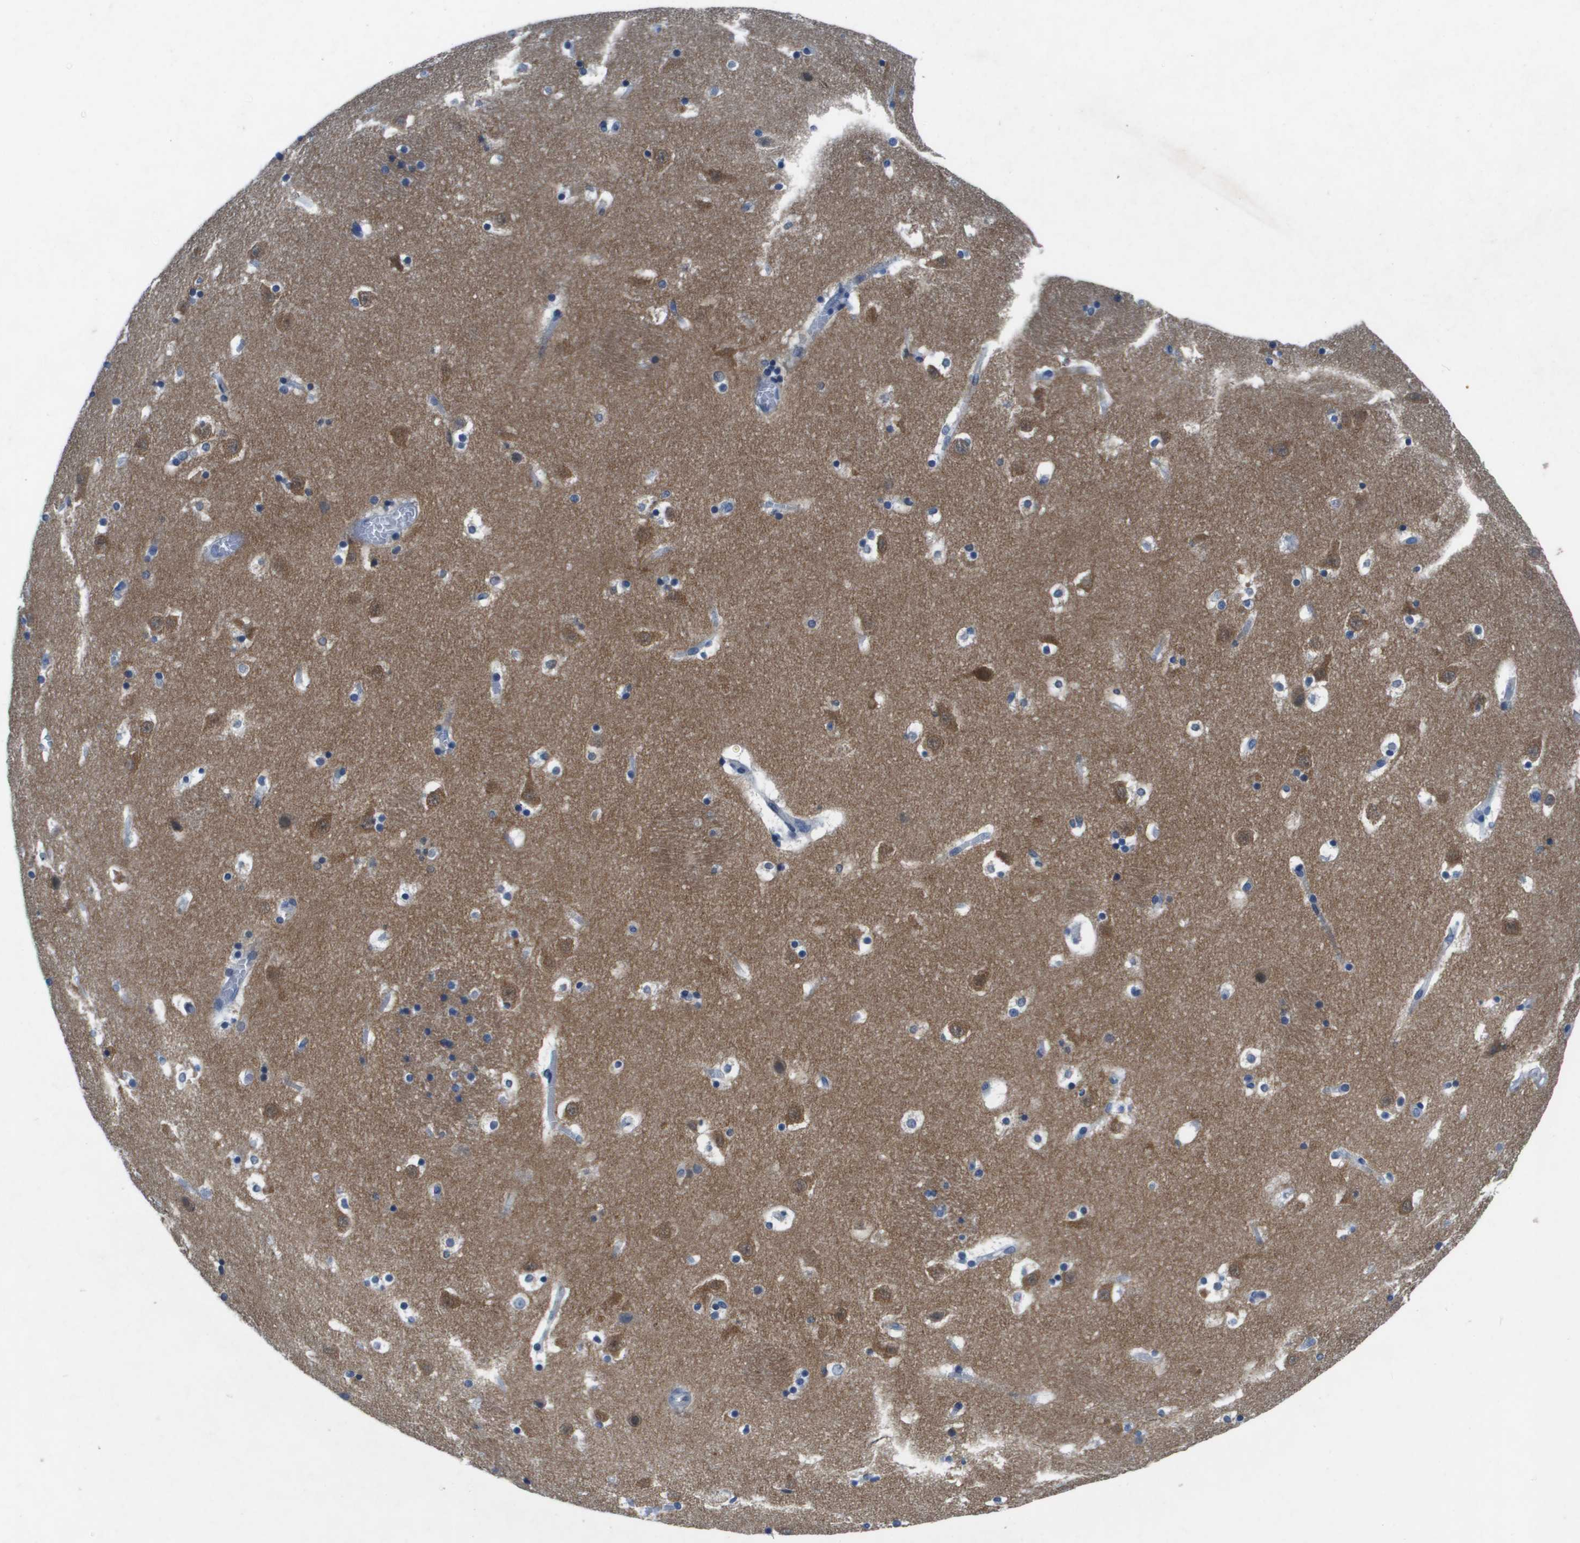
{"staining": {"intensity": "negative", "quantity": "none", "location": "none"}, "tissue": "caudate", "cell_type": "Glial cells", "image_type": "normal", "snomed": [{"axis": "morphology", "description": "Normal tissue, NOS"}, {"axis": "topography", "description": "Lateral ventricle wall"}], "caption": "Protein analysis of normal caudate reveals no significant positivity in glial cells. The staining is performed using DAB (3,3'-diaminobenzidine) brown chromogen with nuclei counter-stained in using hematoxylin.", "gene": "NCS1", "patient": {"sex": "male", "age": 45}}